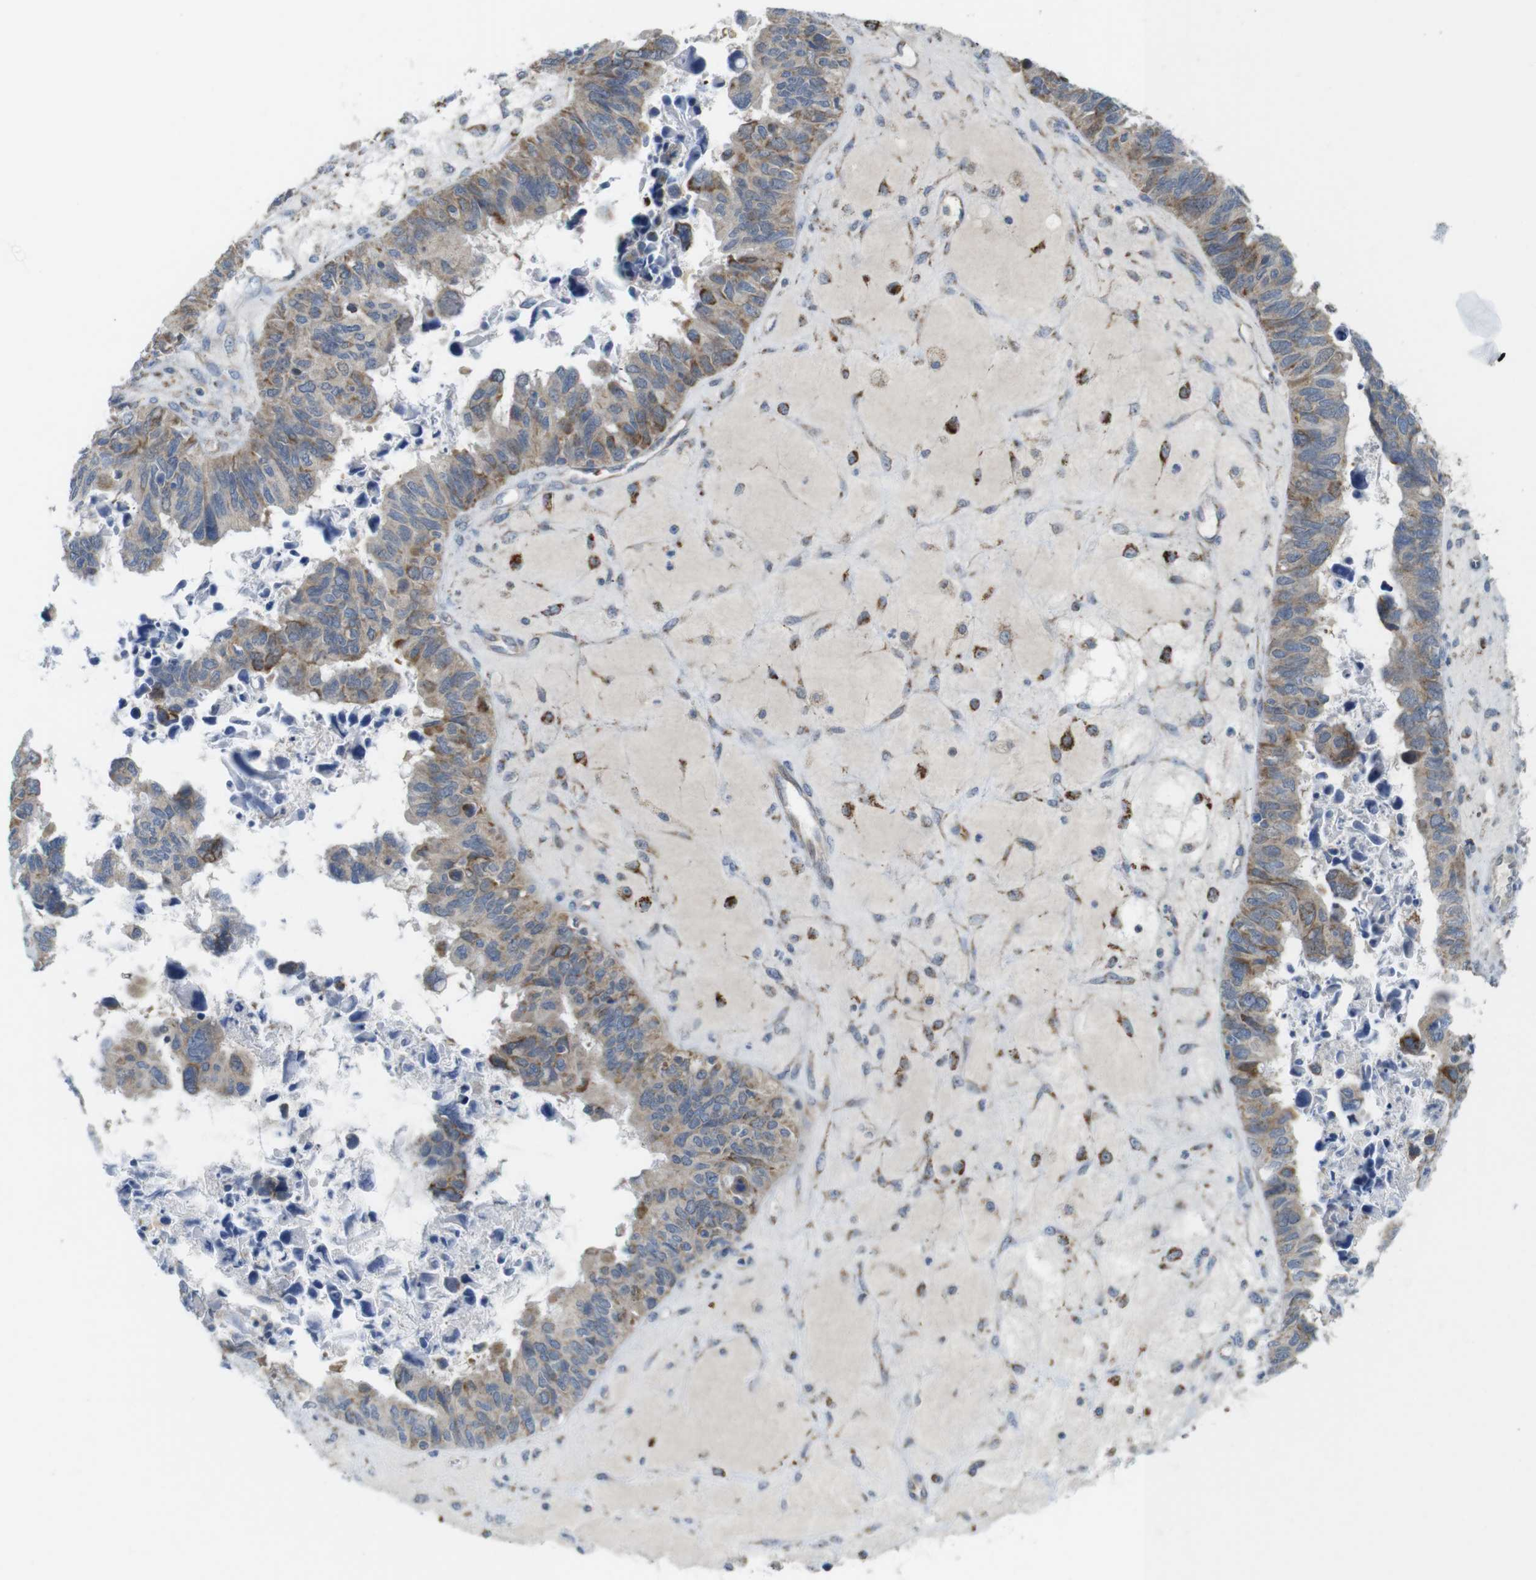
{"staining": {"intensity": "moderate", "quantity": ">75%", "location": "cytoplasmic/membranous"}, "tissue": "ovarian cancer", "cell_type": "Tumor cells", "image_type": "cancer", "snomed": [{"axis": "morphology", "description": "Cystadenocarcinoma, serous, NOS"}, {"axis": "topography", "description": "Ovary"}], "caption": "Moderate cytoplasmic/membranous positivity for a protein is seen in approximately >75% of tumor cells of ovarian cancer (serous cystadenocarcinoma) using IHC.", "gene": "MARCHF1", "patient": {"sex": "female", "age": 79}}